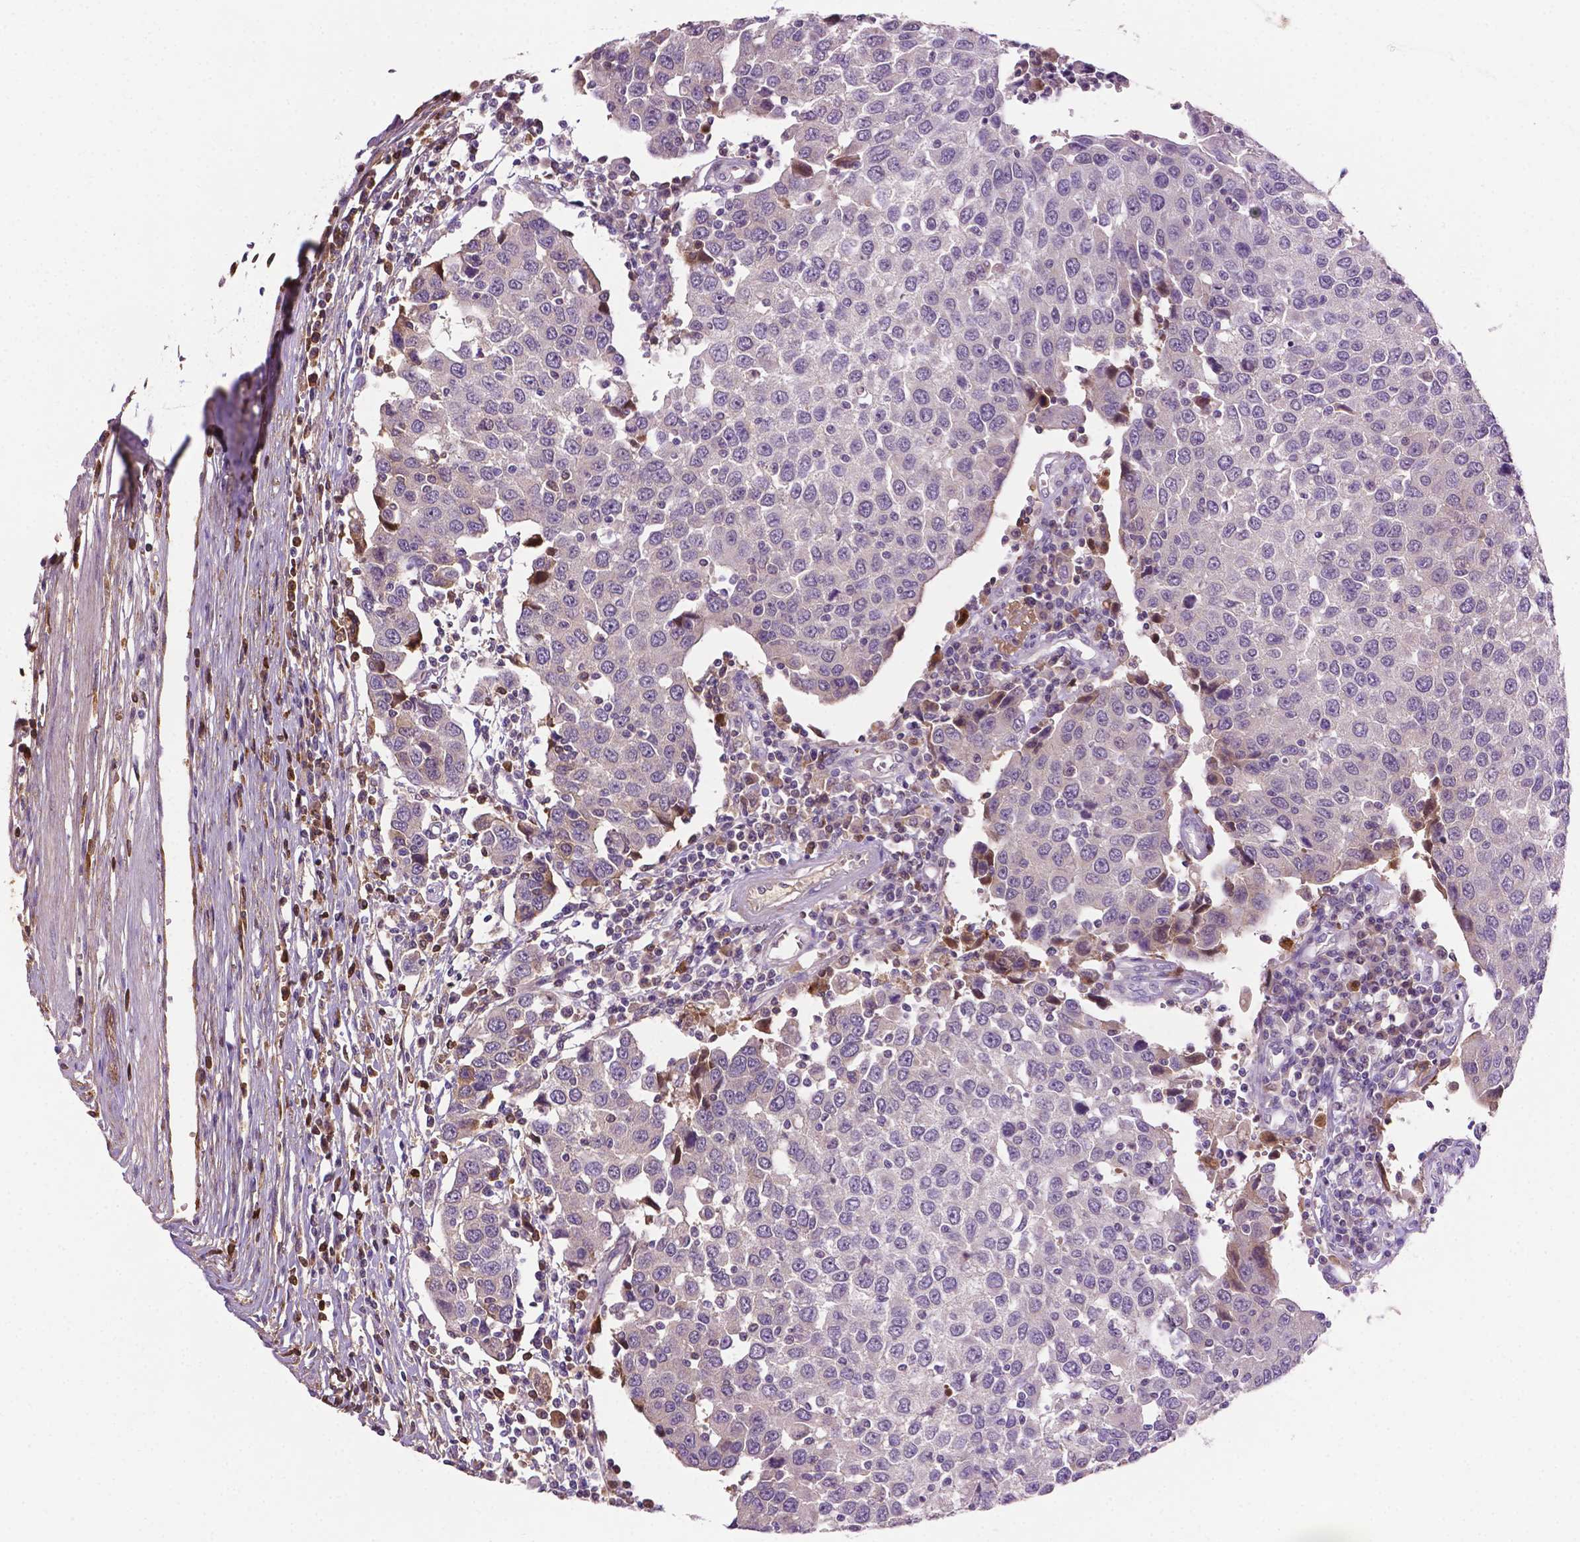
{"staining": {"intensity": "negative", "quantity": "none", "location": "none"}, "tissue": "urothelial cancer", "cell_type": "Tumor cells", "image_type": "cancer", "snomed": [{"axis": "morphology", "description": "Urothelial carcinoma, High grade"}, {"axis": "topography", "description": "Urinary bladder"}], "caption": "The immunohistochemistry (IHC) histopathology image has no significant positivity in tumor cells of urothelial cancer tissue. (Stains: DAB (3,3'-diaminobenzidine) immunohistochemistry (IHC) with hematoxylin counter stain, Microscopy: brightfield microscopy at high magnification).", "gene": "FBLN1", "patient": {"sex": "female", "age": 85}}